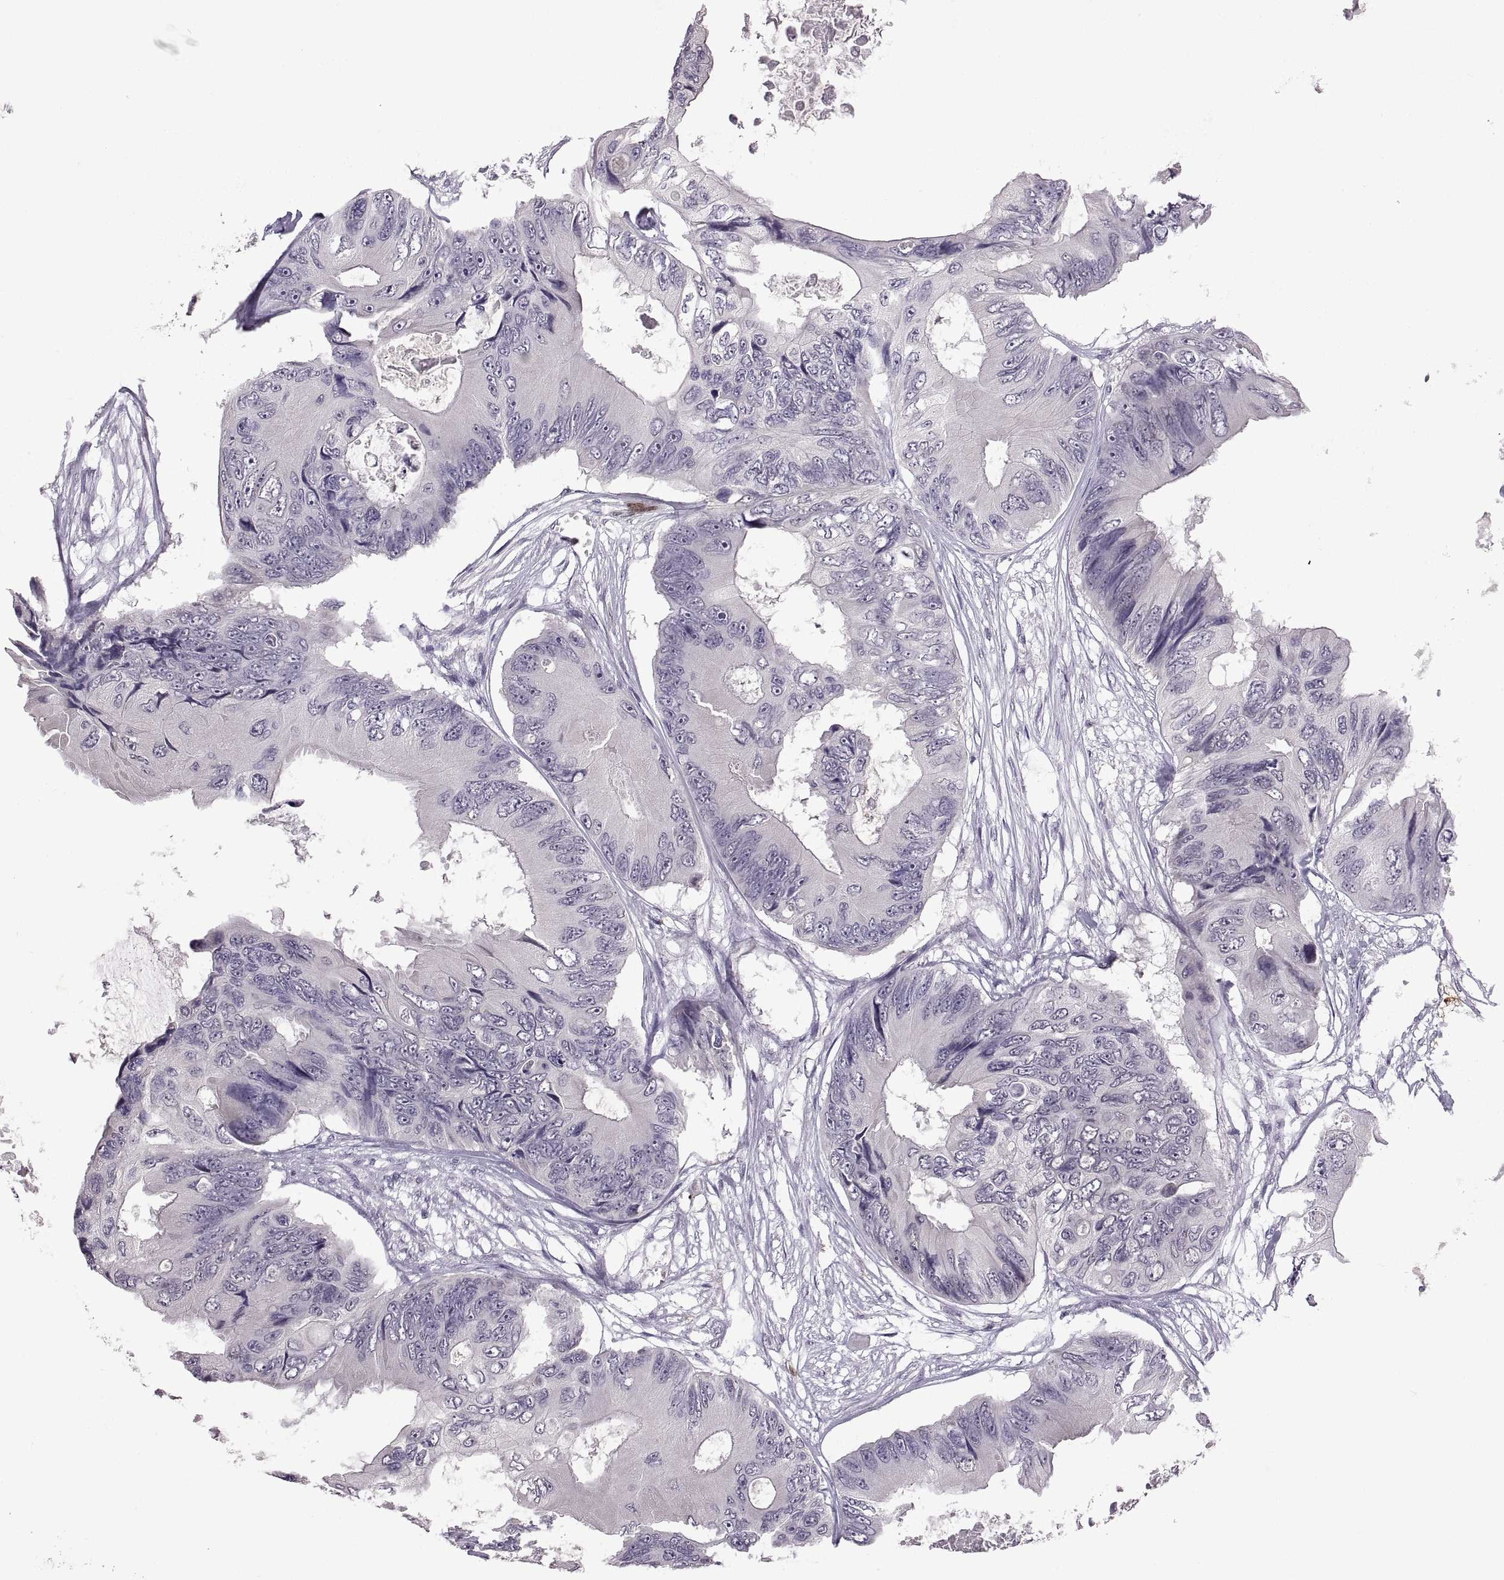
{"staining": {"intensity": "negative", "quantity": "none", "location": "none"}, "tissue": "colorectal cancer", "cell_type": "Tumor cells", "image_type": "cancer", "snomed": [{"axis": "morphology", "description": "Adenocarcinoma, NOS"}, {"axis": "topography", "description": "Rectum"}], "caption": "High magnification brightfield microscopy of colorectal adenocarcinoma stained with DAB (brown) and counterstained with hematoxylin (blue): tumor cells show no significant positivity.", "gene": "NEK2", "patient": {"sex": "male", "age": 63}}